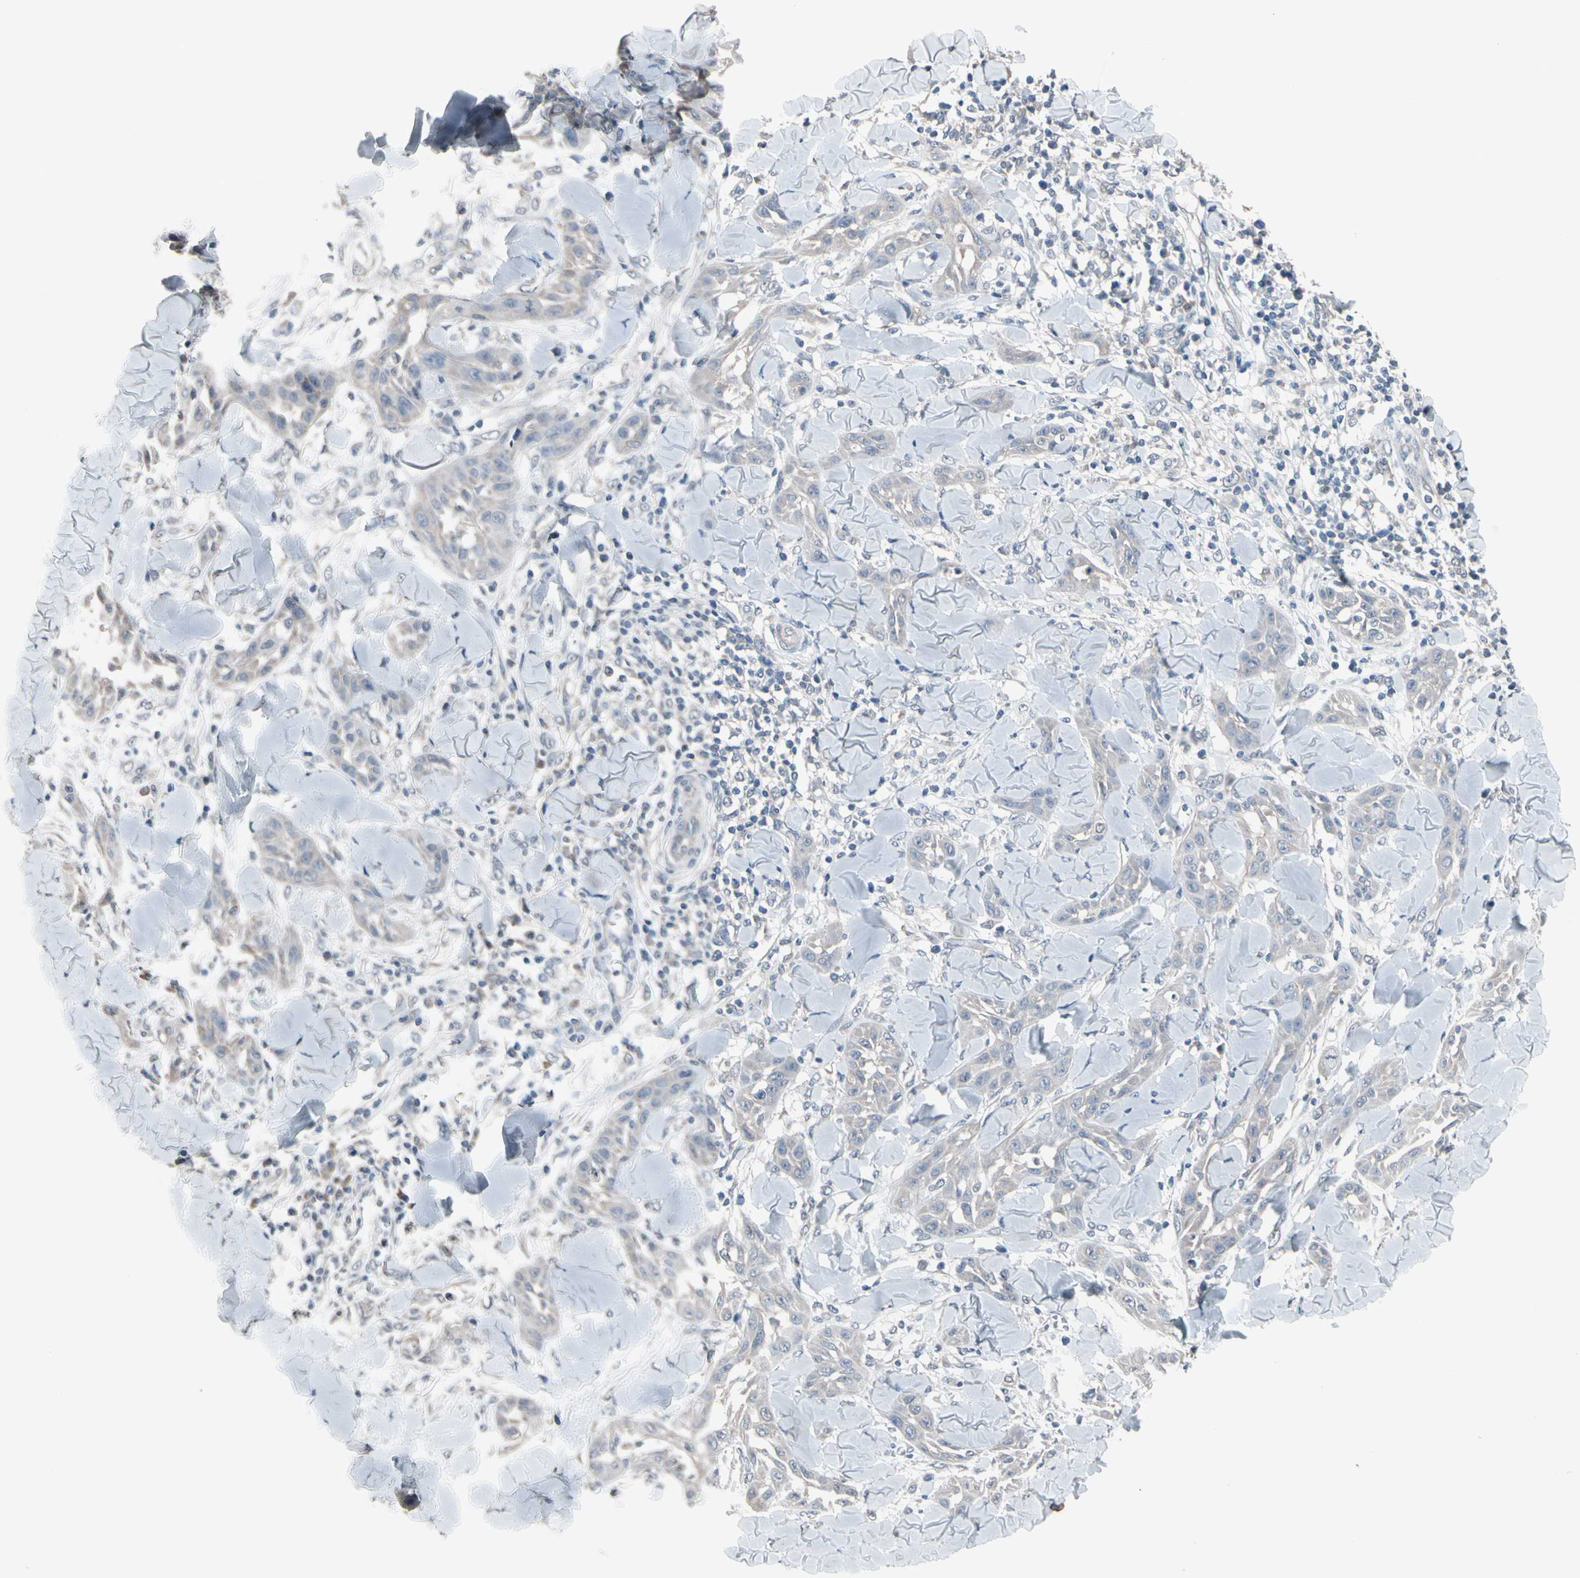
{"staining": {"intensity": "weak", "quantity": ">75%", "location": "cytoplasmic/membranous"}, "tissue": "skin cancer", "cell_type": "Tumor cells", "image_type": "cancer", "snomed": [{"axis": "morphology", "description": "Squamous cell carcinoma, NOS"}, {"axis": "topography", "description": "Skin"}], "caption": "A histopathology image of human squamous cell carcinoma (skin) stained for a protein exhibits weak cytoplasmic/membranous brown staining in tumor cells.", "gene": "SV2A", "patient": {"sex": "male", "age": 24}}